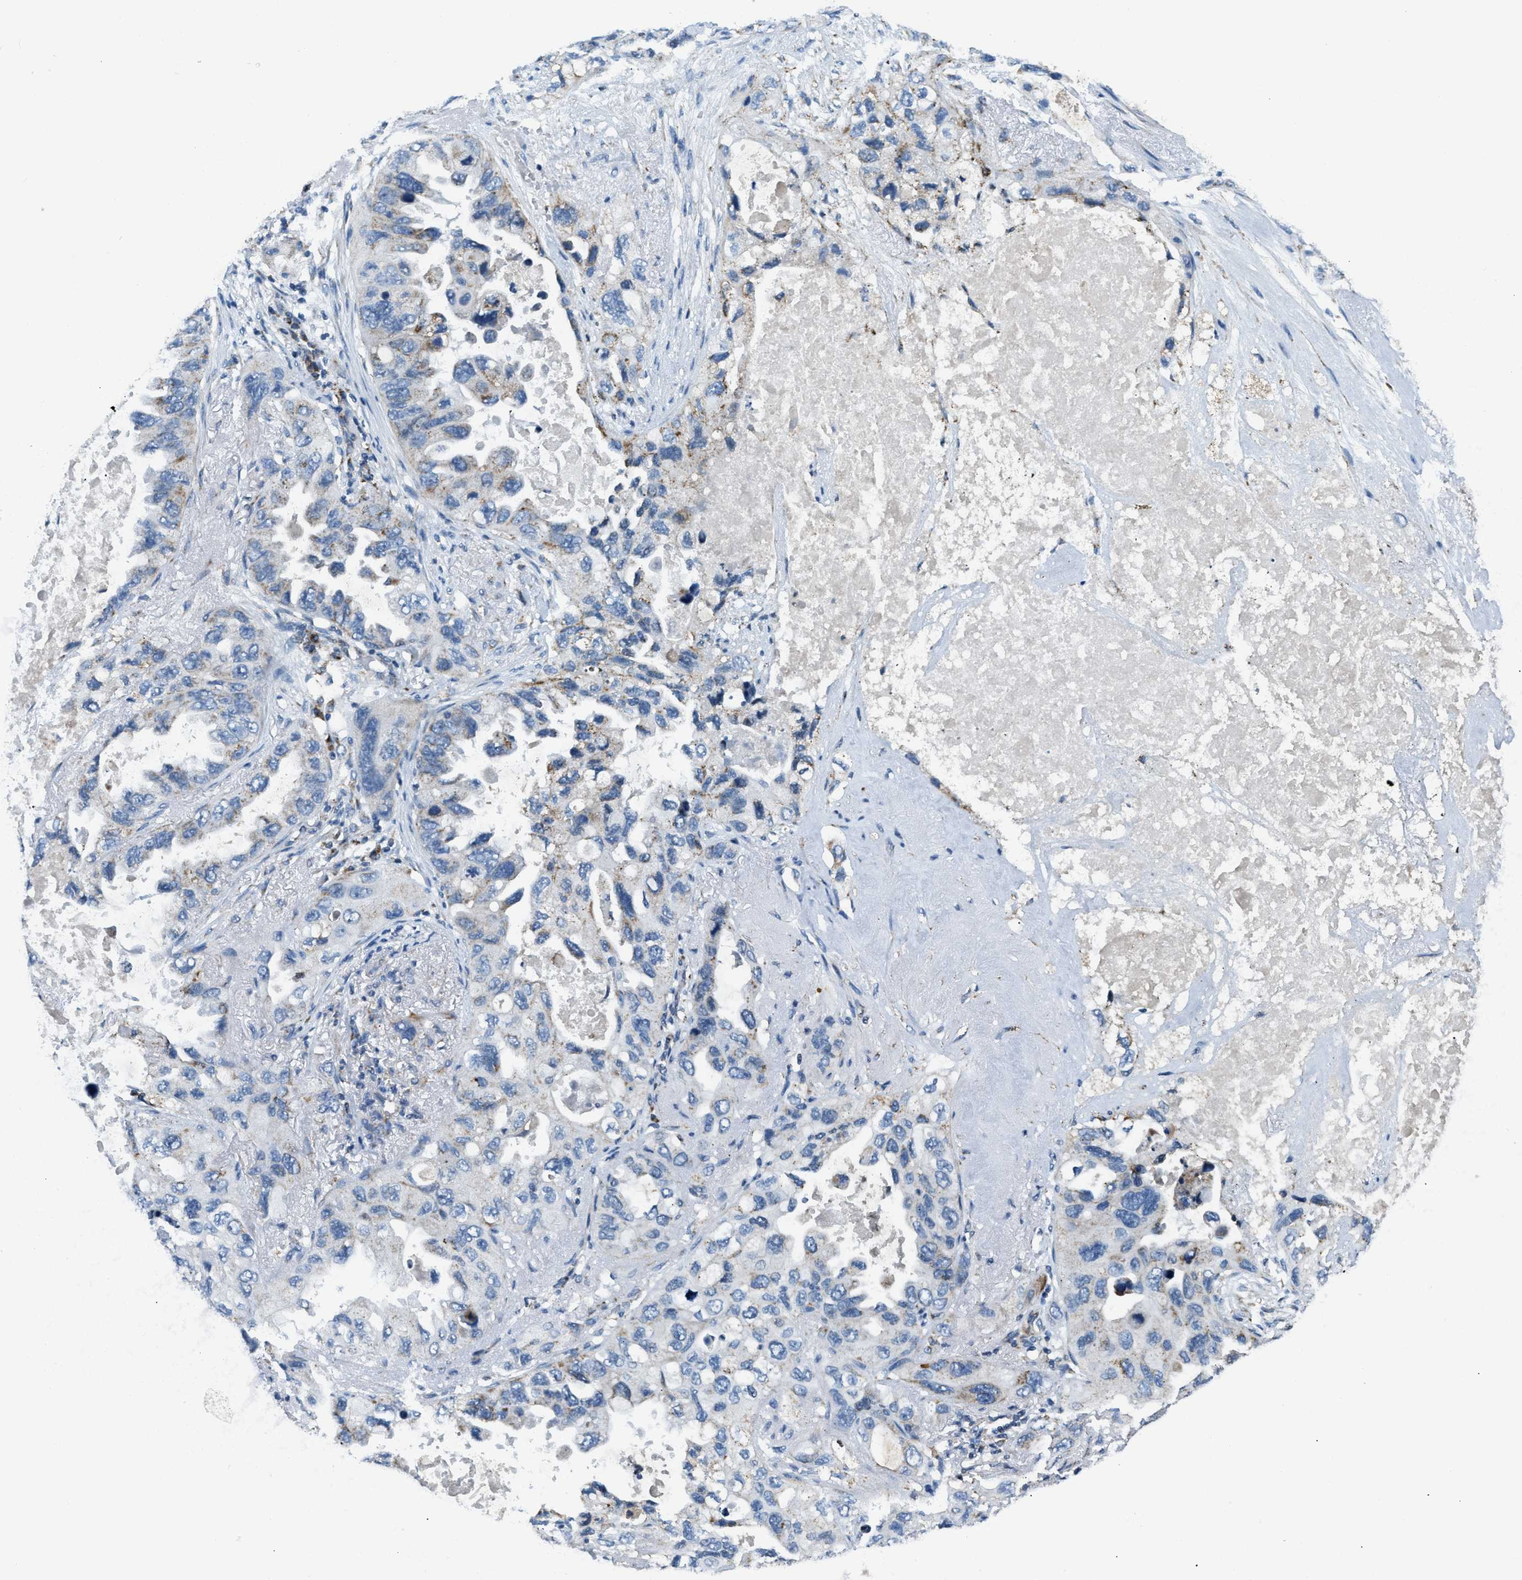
{"staining": {"intensity": "moderate", "quantity": "<25%", "location": "cytoplasmic/membranous"}, "tissue": "lung cancer", "cell_type": "Tumor cells", "image_type": "cancer", "snomed": [{"axis": "morphology", "description": "Squamous cell carcinoma, NOS"}, {"axis": "topography", "description": "Lung"}], "caption": "Moderate cytoplasmic/membranous protein positivity is identified in about <25% of tumor cells in lung cancer (squamous cell carcinoma). (DAB (3,3'-diaminobenzidine) IHC with brightfield microscopy, high magnification).", "gene": "ACADVL", "patient": {"sex": "female", "age": 73}}